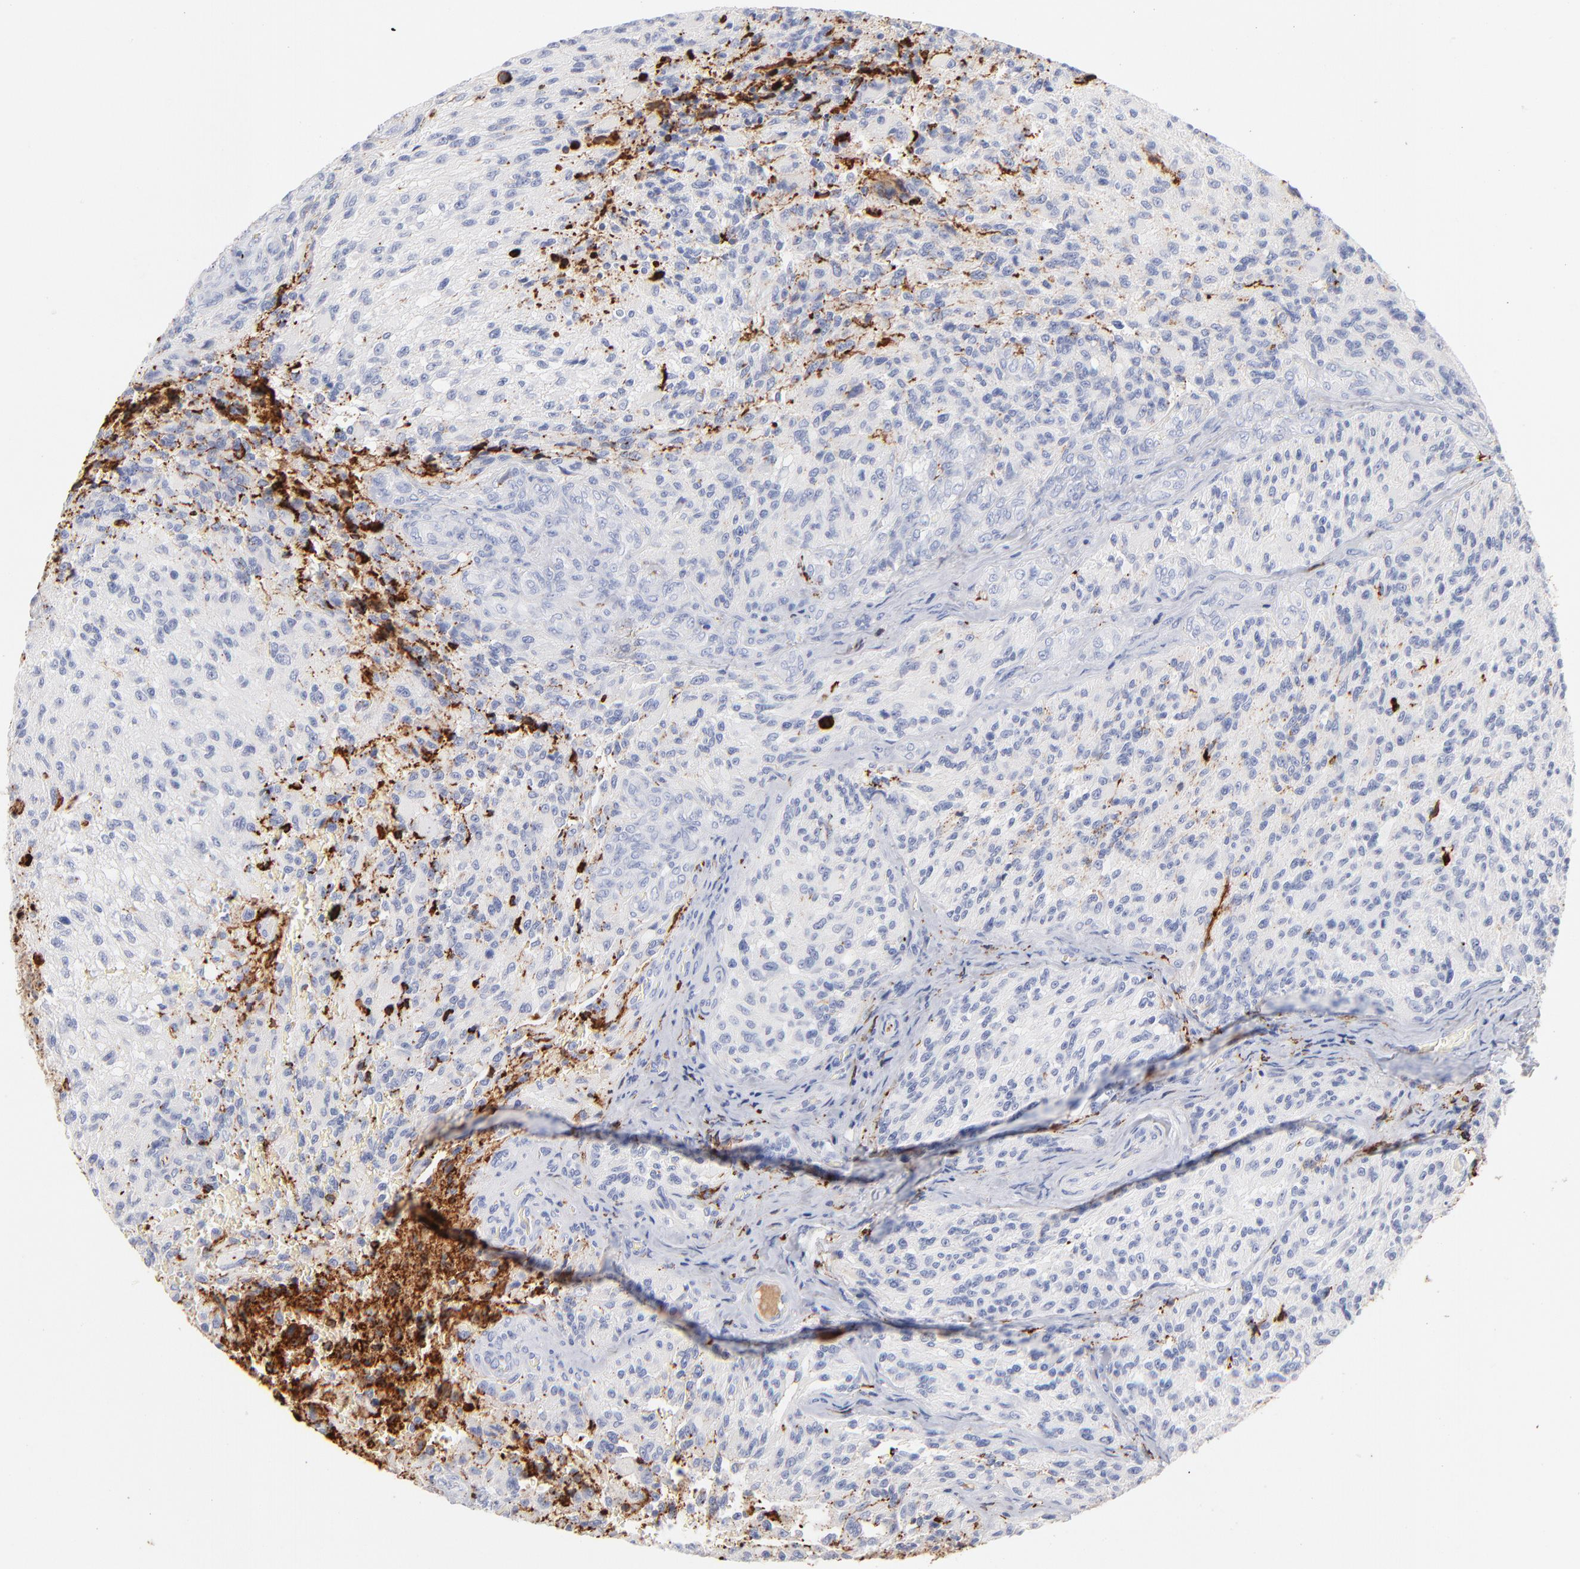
{"staining": {"intensity": "negative", "quantity": "none", "location": "none"}, "tissue": "glioma", "cell_type": "Tumor cells", "image_type": "cancer", "snomed": [{"axis": "morphology", "description": "Normal tissue, NOS"}, {"axis": "morphology", "description": "Glioma, malignant, High grade"}, {"axis": "topography", "description": "Cerebral cortex"}], "caption": "High magnification brightfield microscopy of malignant high-grade glioma stained with DAB (3,3'-diaminobenzidine) (brown) and counterstained with hematoxylin (blue): tumor cells show no significant positivity.", "gene": "APOH", "patient": {"sex": "male", "age": 56}}